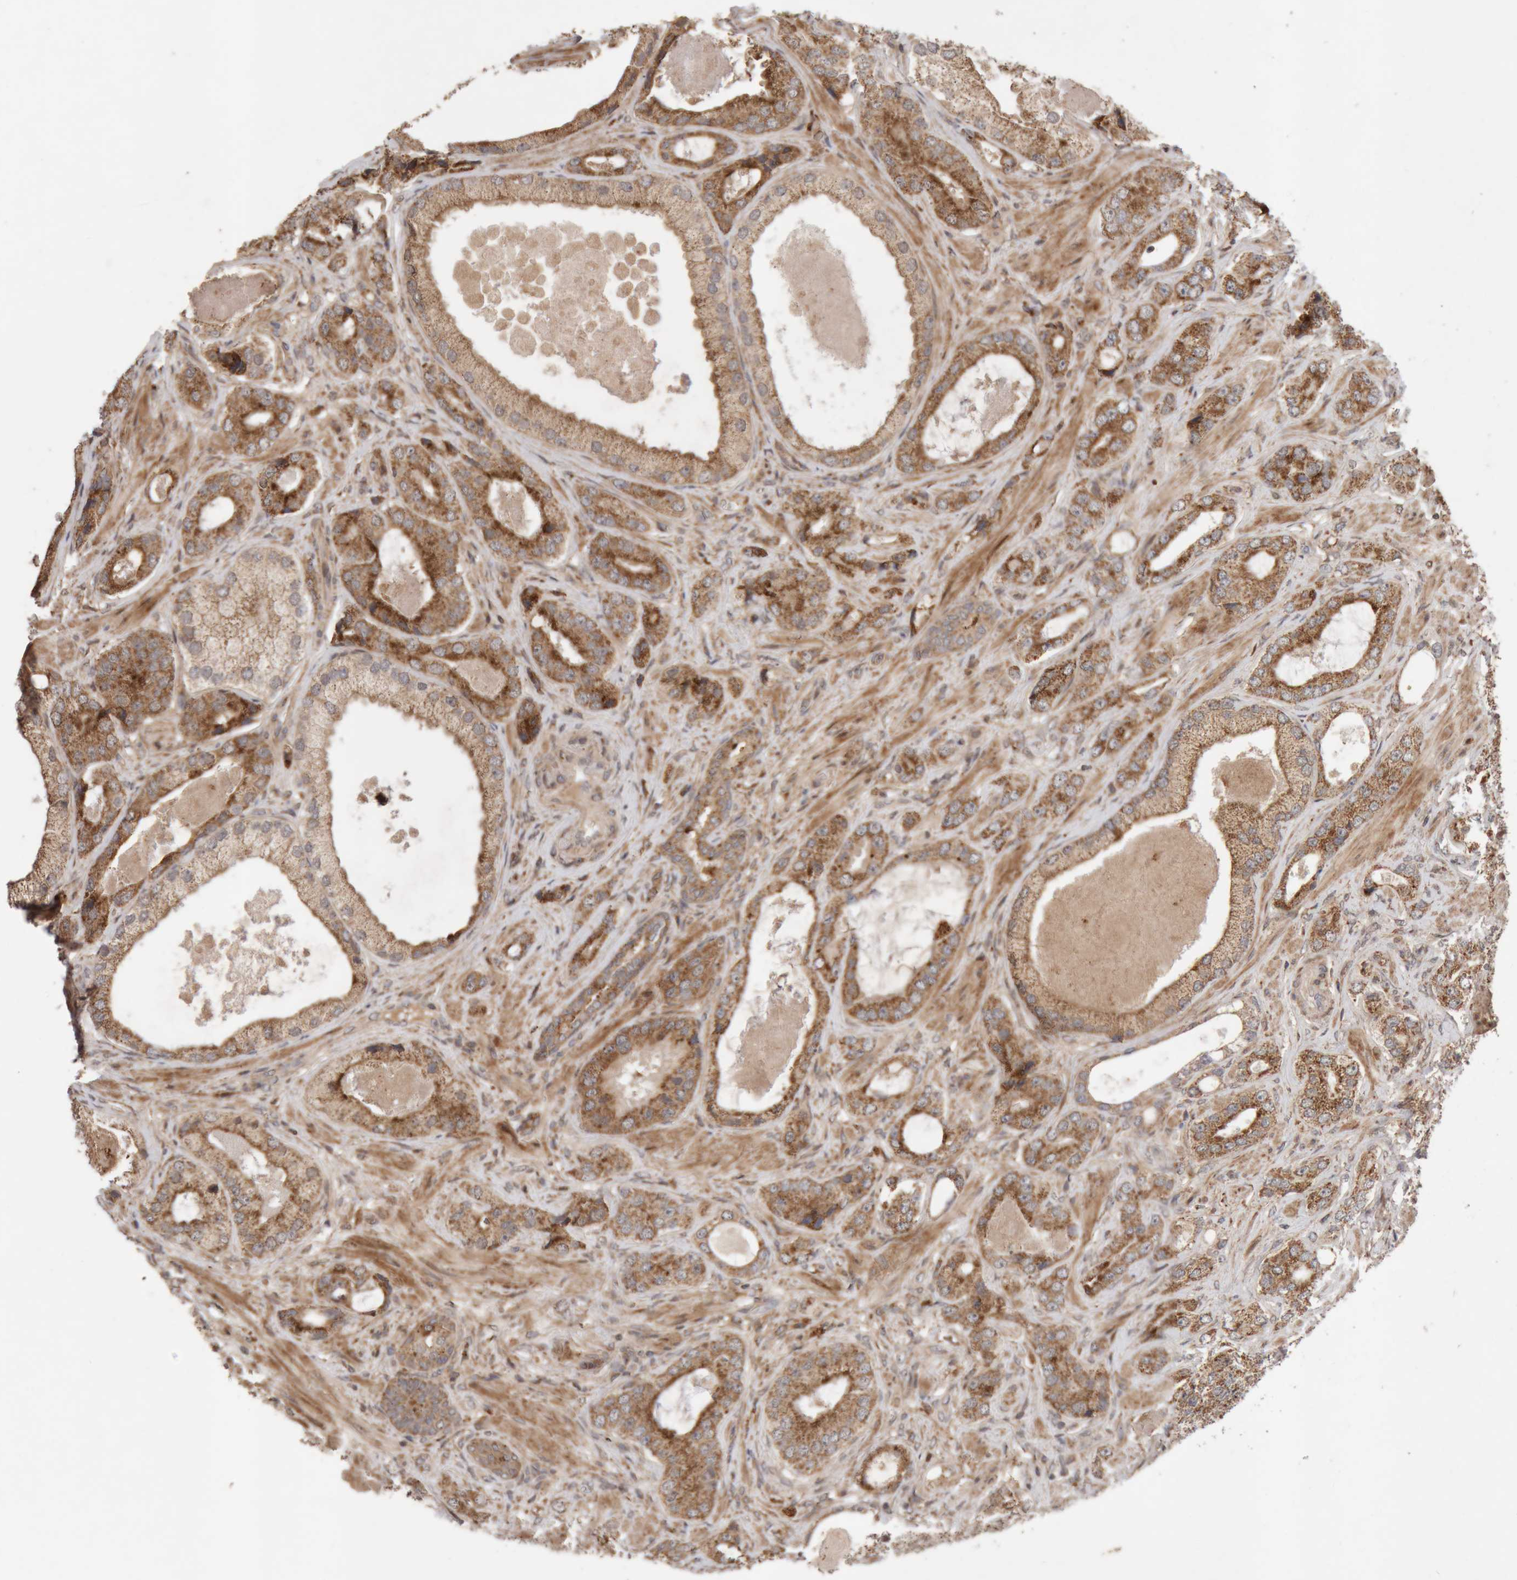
{"staining": {"intensity": "moderate", "quantity": ">75%", "location": "cytoplasmic/membranous"}, "tissue": "prostate cancer", "cell_type": "Tumor cells", "image_type": "cancer", "snomed": [{"axis": "morphology", "description": "Normal tissue, NOS"}, {"axis": "morphology", "description": "Adenocarcinoma, High grade"}, {"axis": "topography", "description": "Prostate"}, {"axis": "topography", "description": "Peripheral nerve tissue"}], "caption": "Immunohistochemistry (DAB (3,3'-diaminobenzidine)) staining of human prostate cancer (high-grade adenocarcinoma) exhibits moderate cytoplasmic/membranous protein positivity in approximately >75% of tumor cells.", "gene": "KIF21B", "patient": {"sex": "male", "age": 59}}